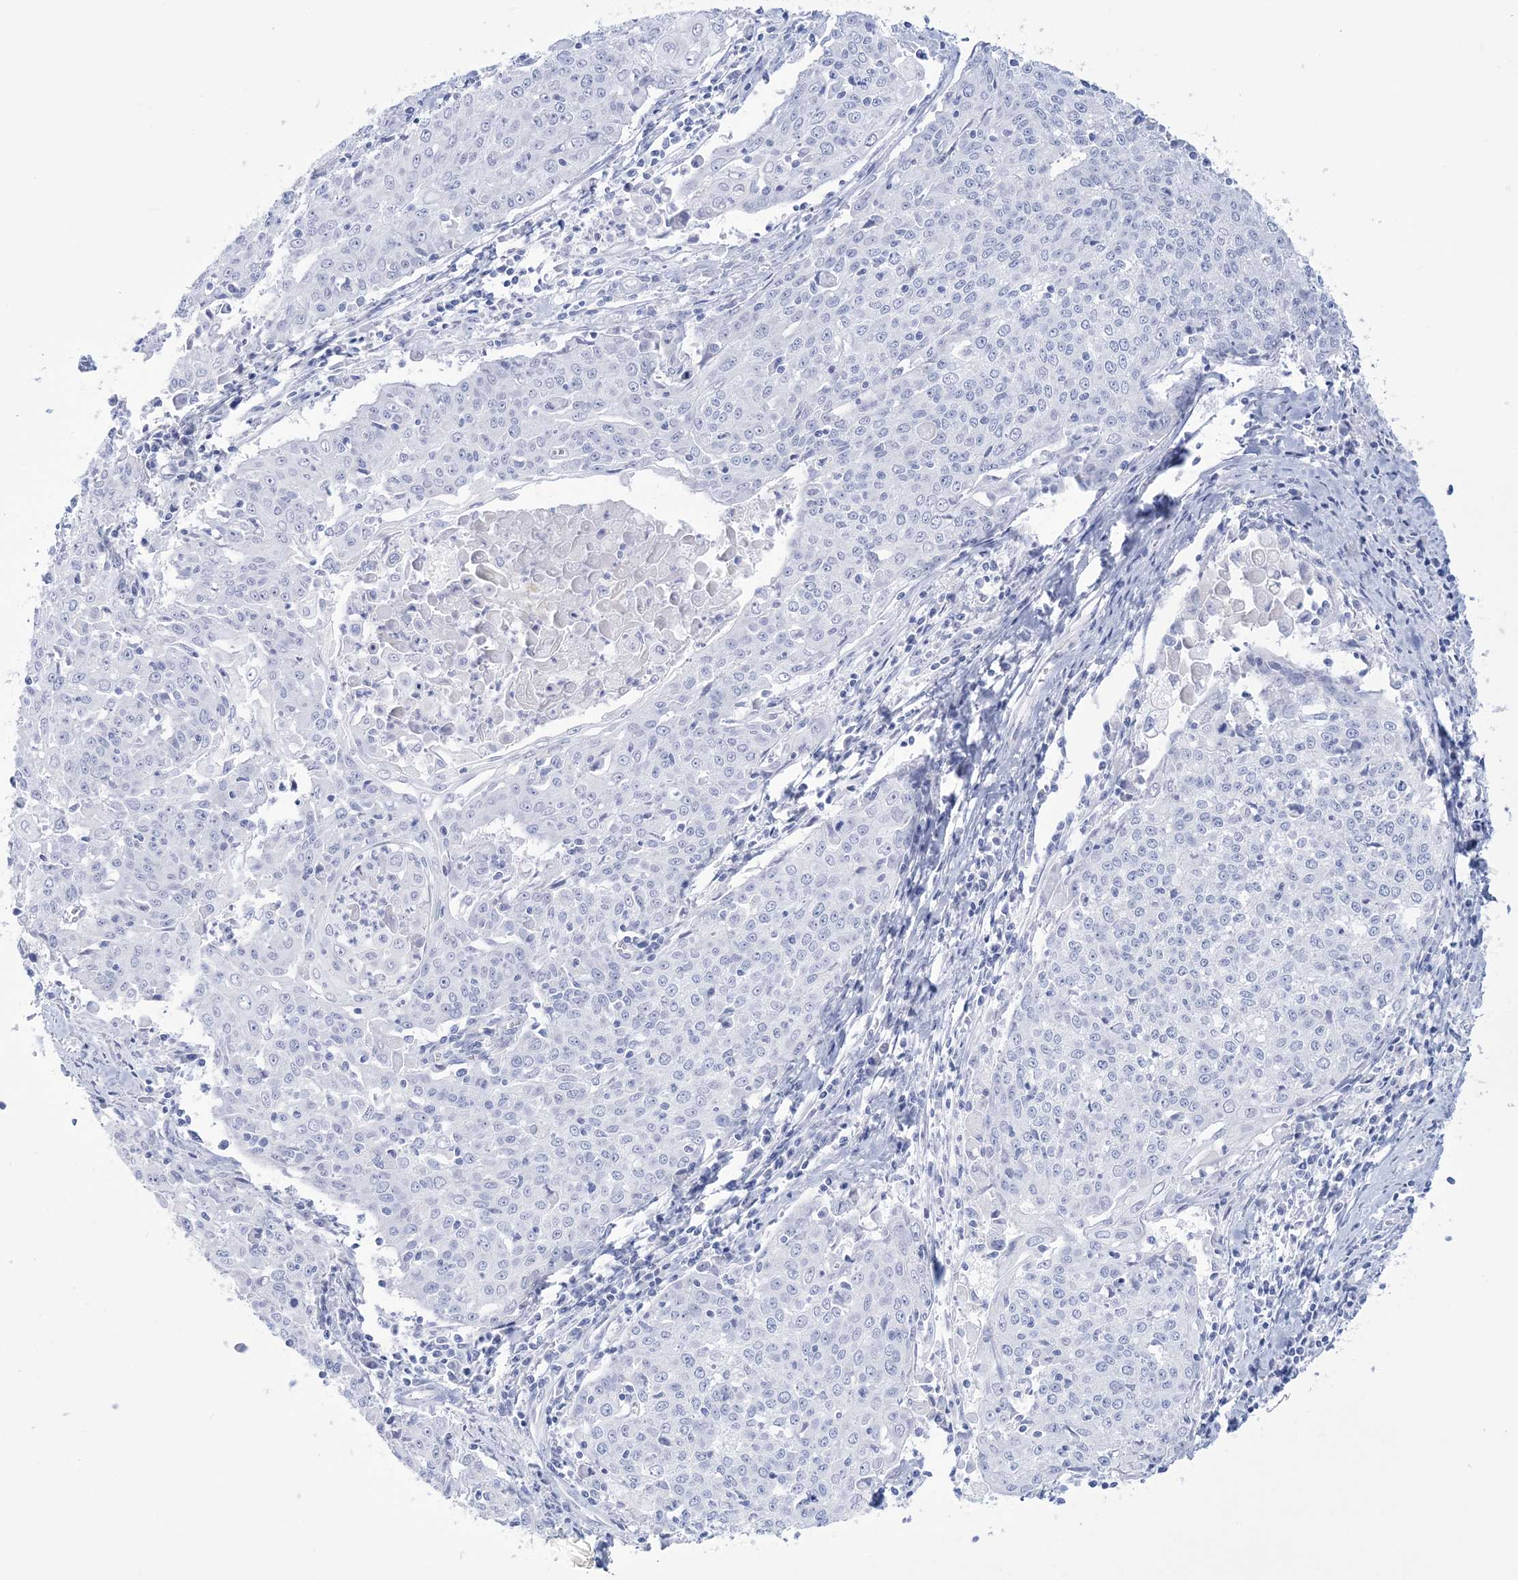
{"staining": {"intensity": "negative", "quantity": "none", "location": "none"}, "tissue": "cervical cancer", "cell_type": "Tumor cells", "image_type": "cancer", "snomed": [{"axis": "morphology", "description": "Squamous cell carcinoma, NOS"}, {"axis": "topography", "description": "Cervix"}], "caption": "An image of cervical squamous cell carcinoma stained for a protein exhibits no brown staining in tumor cells.", "gene": "RBP2", "patient": {"sex": "female", "age": 48}}